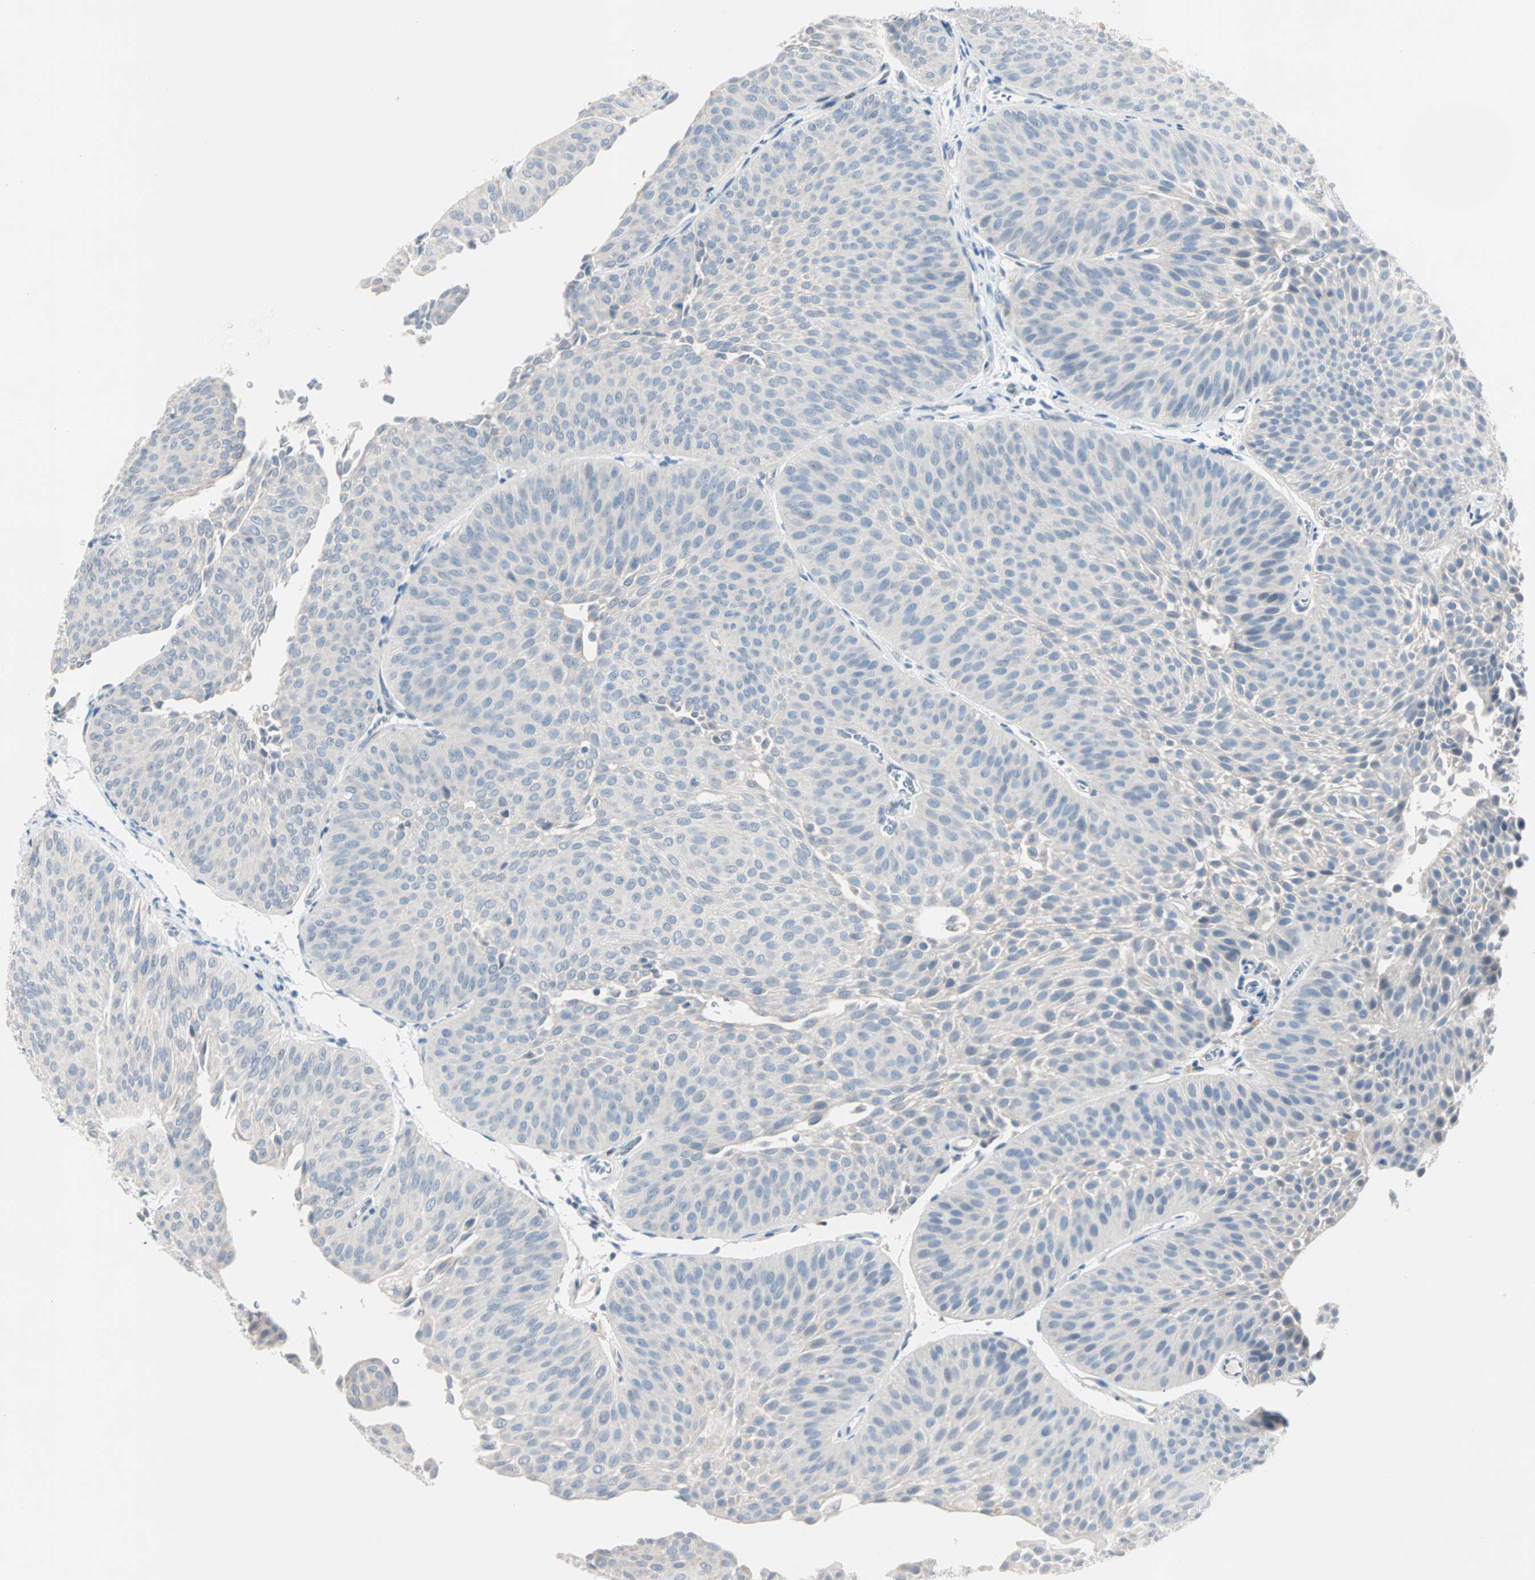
{"staining": {"intensity": "negative", "quantity": "none", "location": "none"}, "tissue": "urothelial cancer", "cell_type": "Tumor cells", "image_type": "cancer", "snomed": [{"axis": "morphology", "description": "Urothelial carcinoma, Low grade"}, {"axis": "topography", "description": "Urinary bladder"}], "caption": "An image of human urothelial carcinoma (low-grade) is negative for staining in tumor cells.", "gene": "NEFH", "patient": {"sex": "female", "age": 60}}